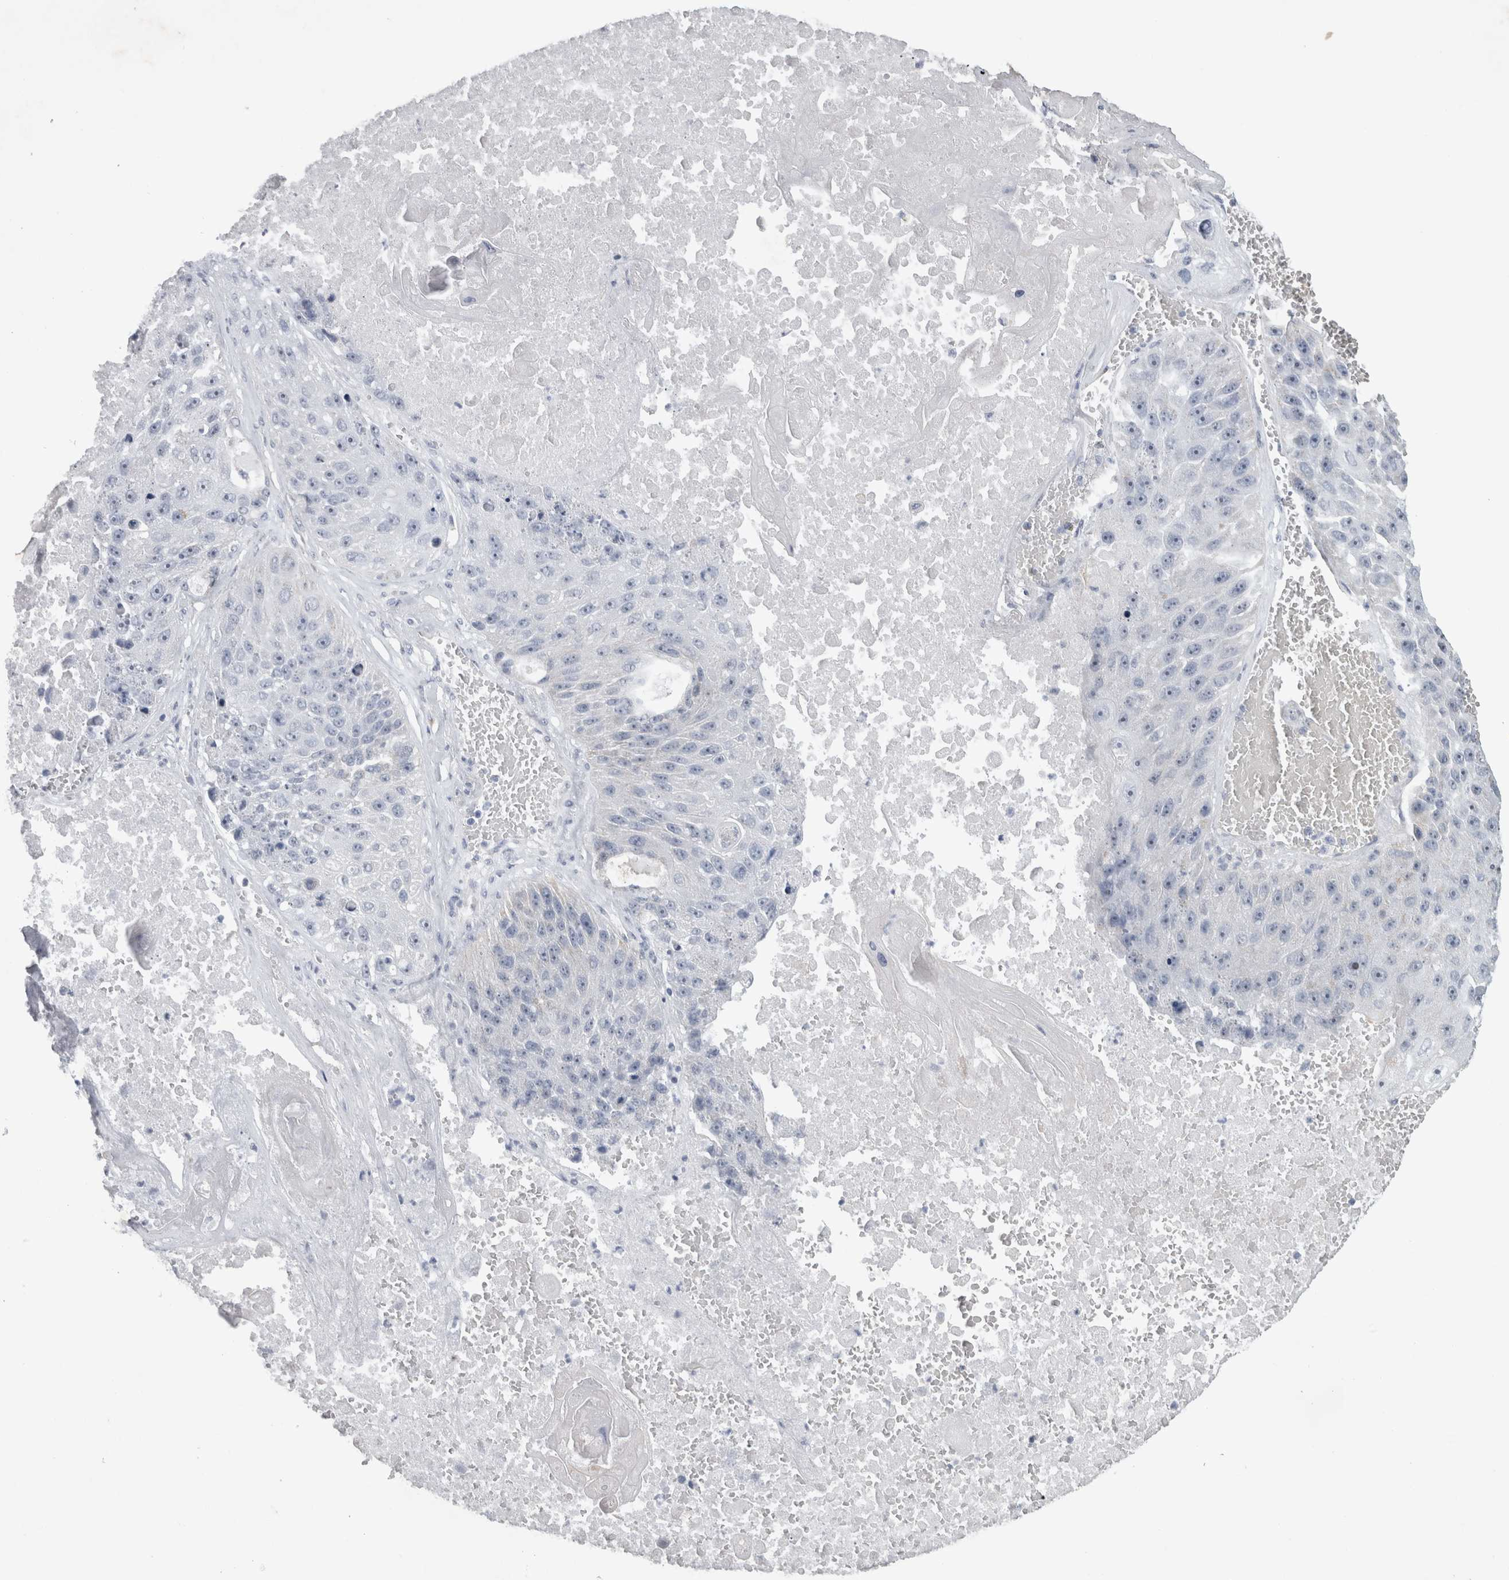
{"staining": {"intensity": "negative", "quantity": "none", "location": "none"}, "tissue": "lung cancer", "cell_type": "Tumor cells", "image_type": "cancer", "snomed": [{"axis": "morphology", "description": "Squamous cell carcinoma, NOS"}, {"axis": "topography", "description": "Lung"}], "caption": "Tumor cells are negative for brown protein staining in lung cancer.", "gene": "FXYD7", "patient": {"sex": "male", "age": 61}}